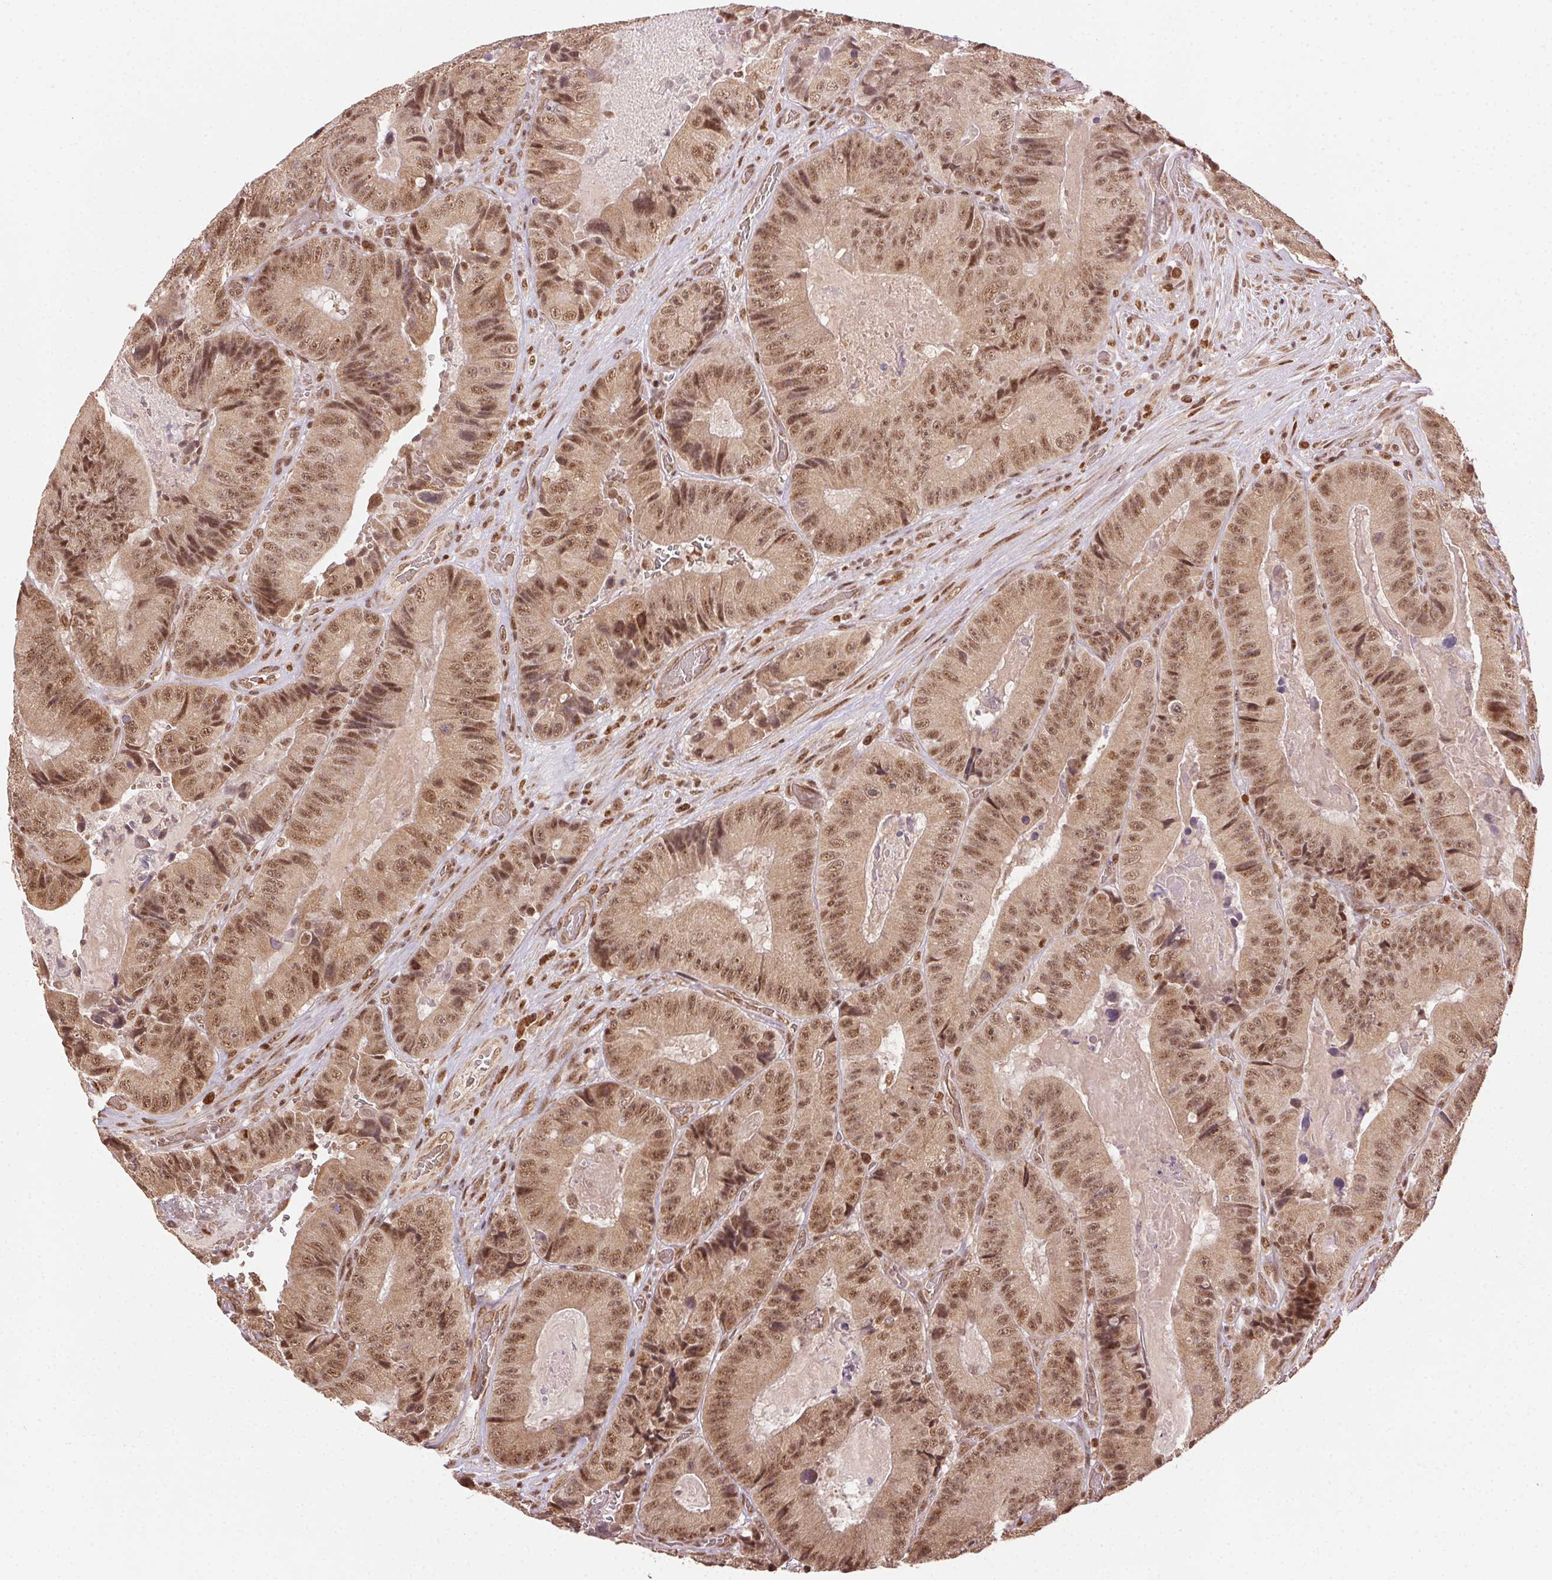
{"staining": {"intensity": "moderate", "quantity": ">75%", "location": "cytoplasmic/membranous,nuclear"}, "tissue": "colorectal cancer", "cell_type": "Tumor cells", "image_type": "cancer", "snomed": [{"axis": "morphology", "description": "Adenocarcinoma, NOS"}, {"axis": "topography", "description": "Colon"}], "caption": "High-magnification brightfield microscopy of adenocarcinoma (colorectal) stained with DAB (3,3'-diaminobenzidine) (brown) and counterstained with hematoxylin (blue). tumor cells exhibit moderate cytoplasmic/membranous and nuclear positivity is seen in about>75% of cells. The protein of interest is shown in brown color, while the nuclei are stained blue.", "gene": "TREML4", "patient": {"sex": "female", "age": 86}}